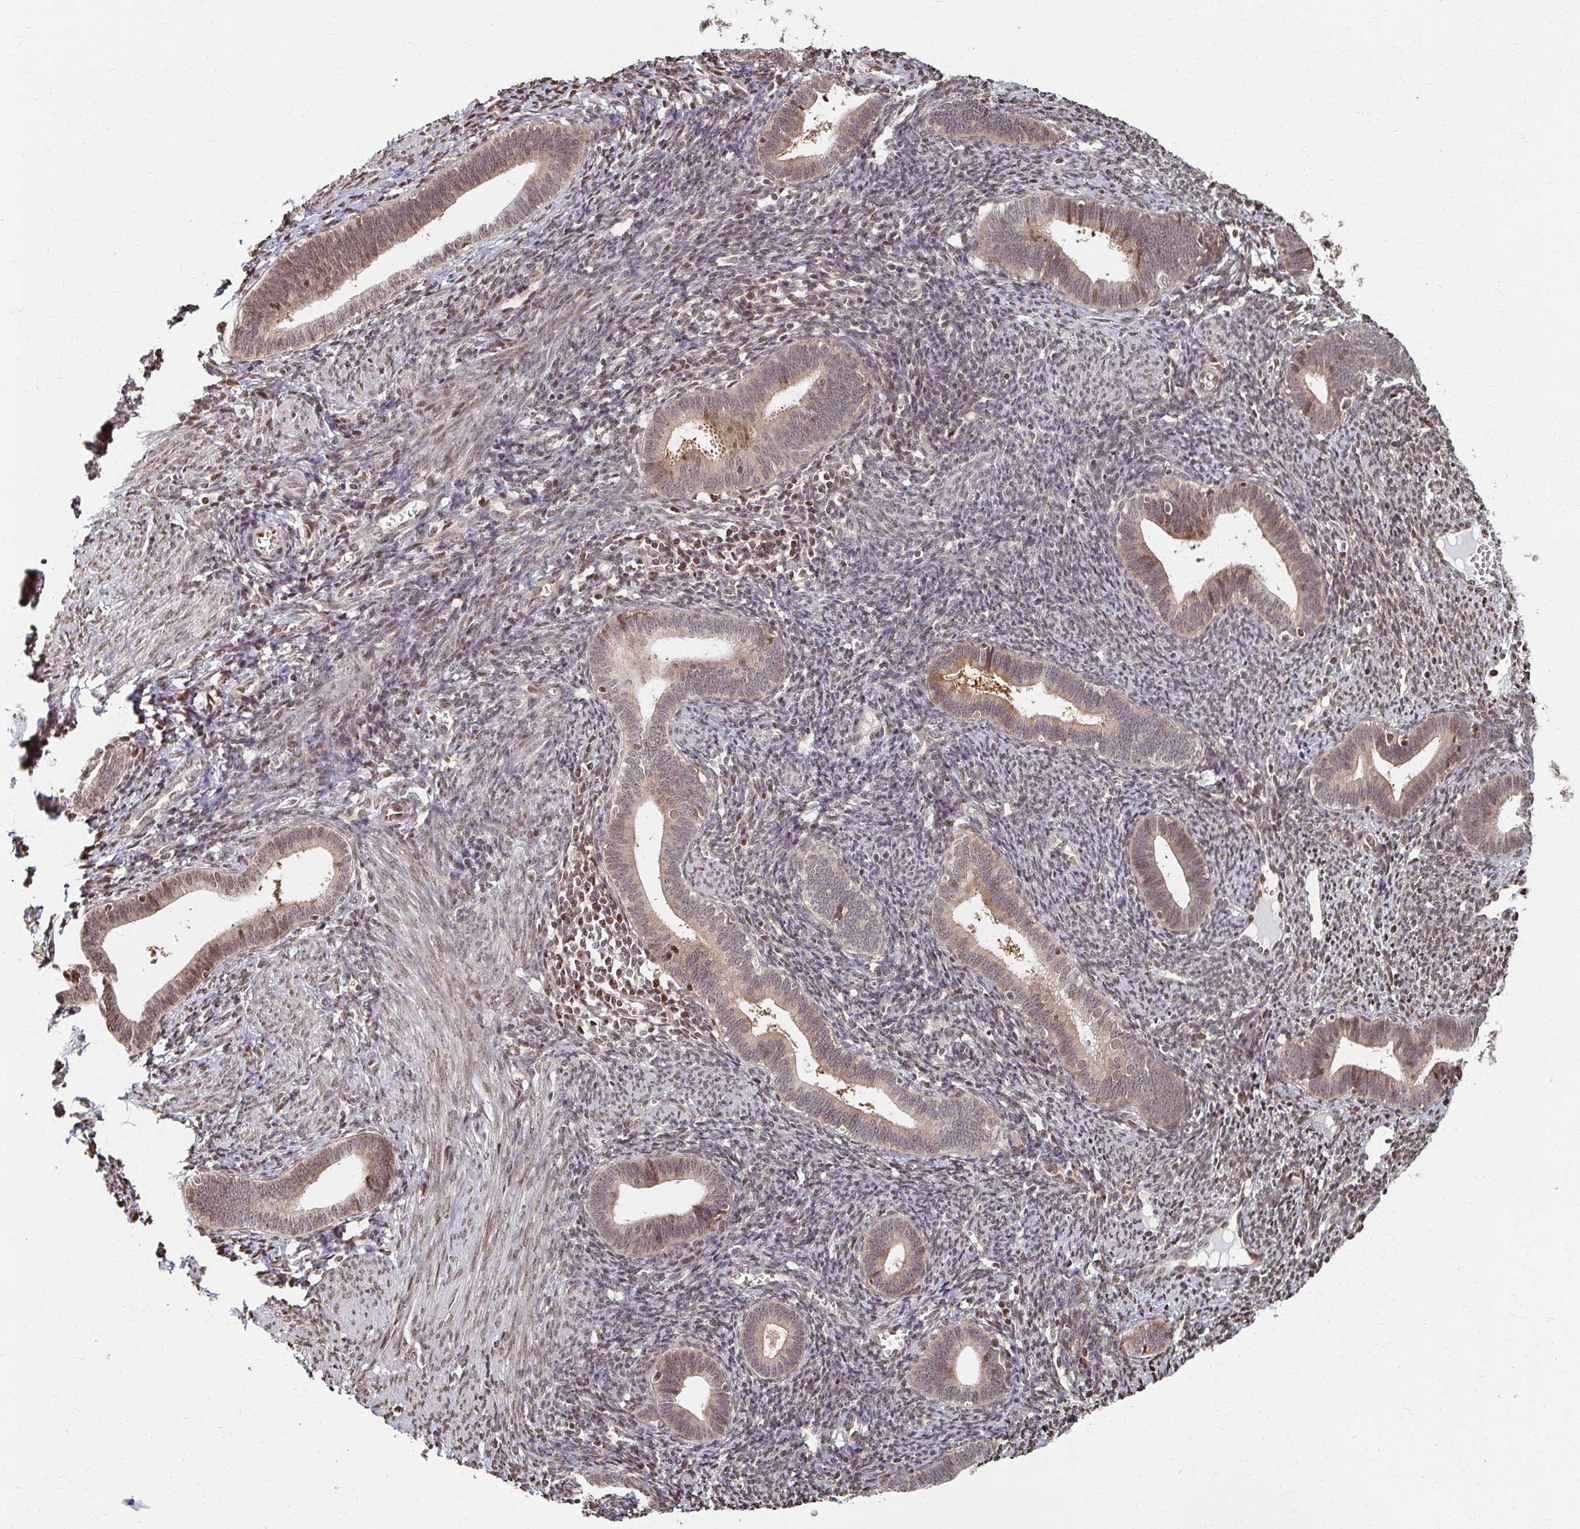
{"staining": {"intensity": "moderate", "quantity": "<25%", "location": "nuclear"}, "tissue": "endometrium", "cell_type": "Cells in endometrial stroma", "image_type": "normal", "snomed": [{"axis": "morphology", "description": "Normal tissue, NOS"}, {"axis": "topography", "description": "Endometrium"}], "caption": "Immunohistochemical staining of normal endometrium shows low levels of moderate nuclear staining in about <25% of cells in endometrial stroma.", "gene": "PSMD7", "patient": {"sex": "female", "age": 41}}